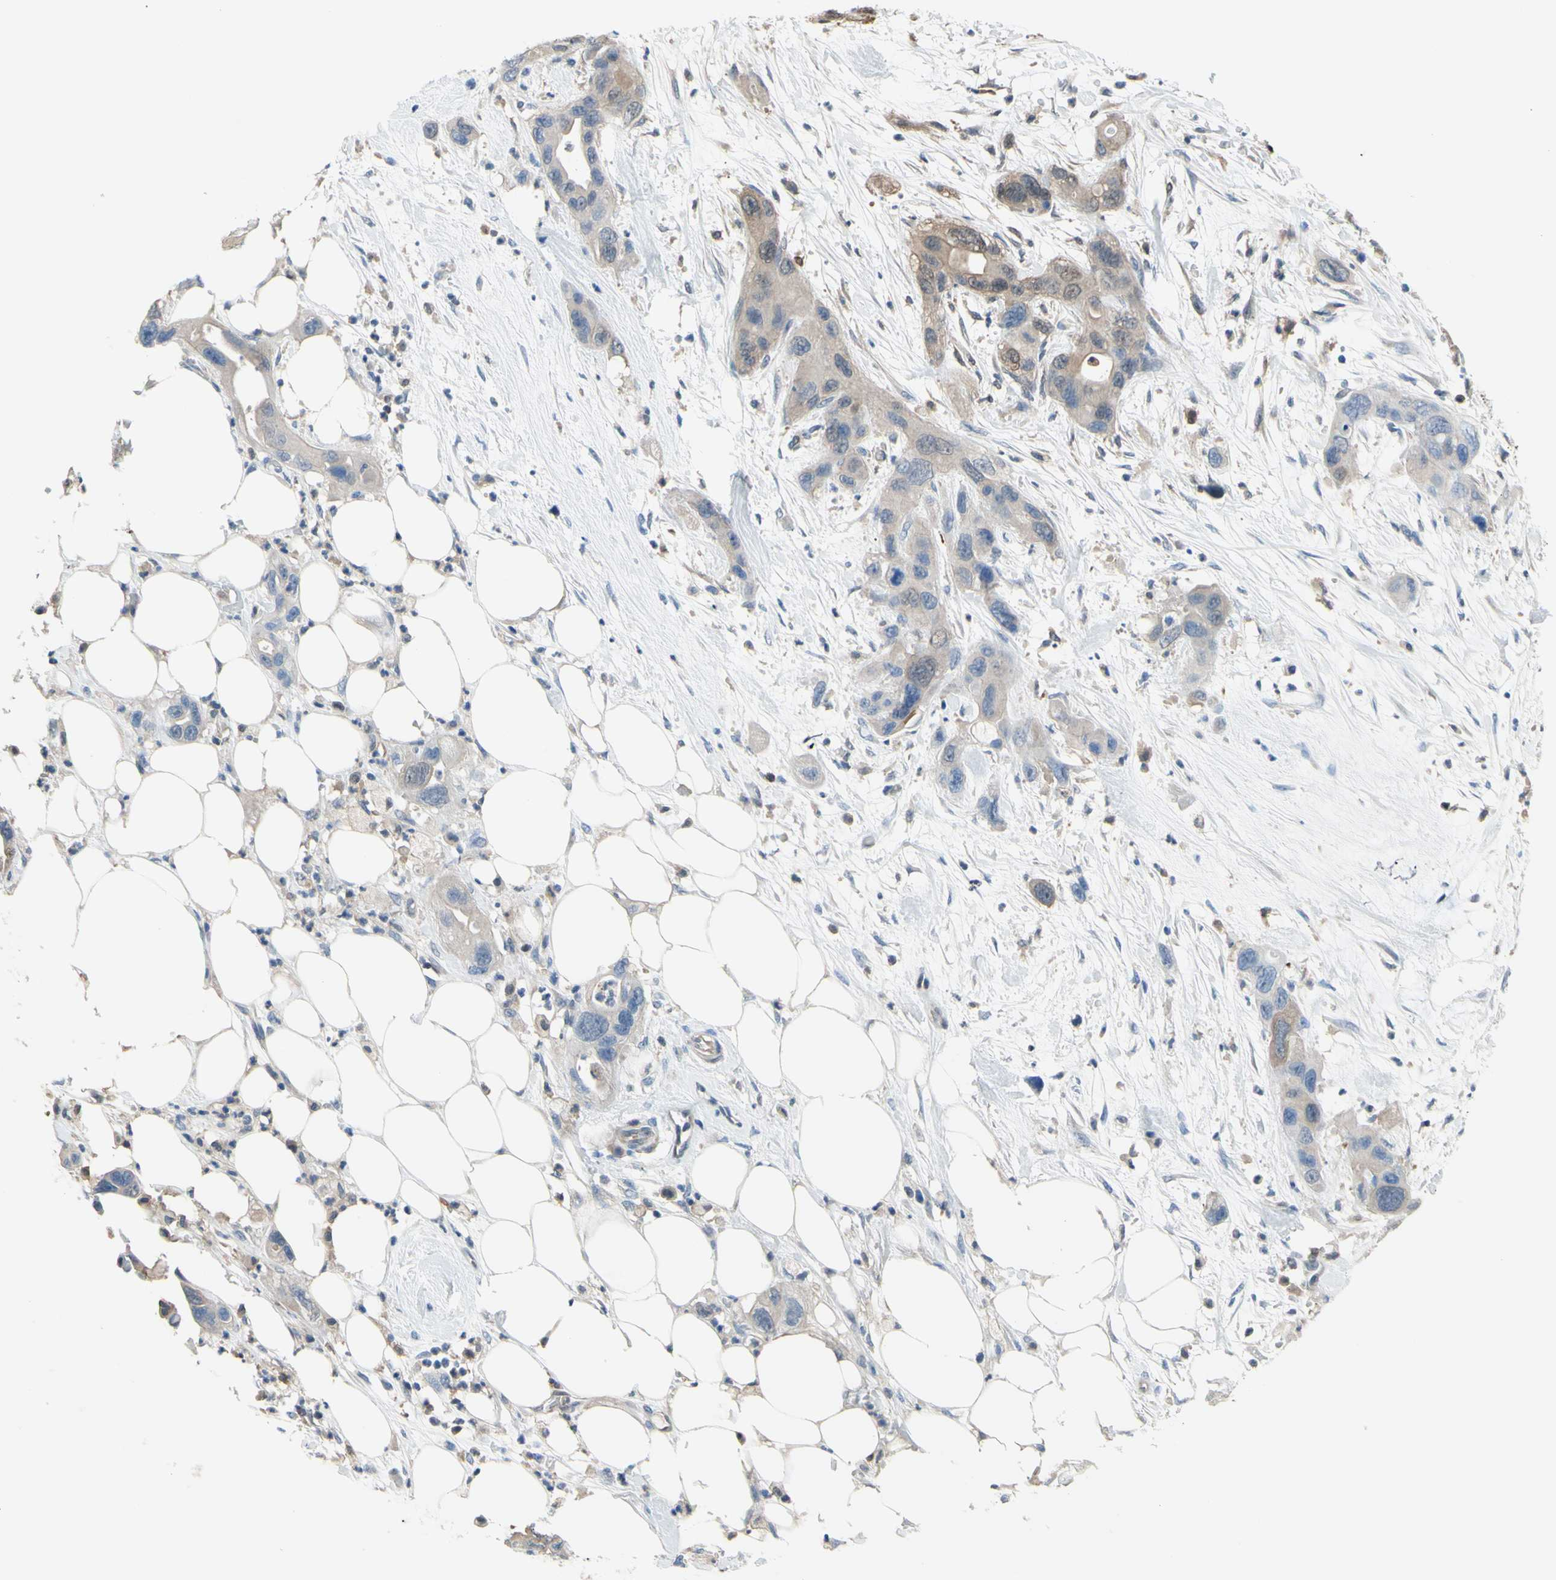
{"staining": {"intensity": "weak", "quantity": "<25%", "location": "cytoplasmic/membranous"}, "tissue": "pancreatic cancer", "cell_type": "Tumor cells", "image_type": "cancer", "snomed": [{"axis": "morphology", "description": "Adenocarcinoma, NOS"}, {"axis": "topography", "description": "Pancreas"}], "caption": "Immunohistochemistry of pancreatic adenocarcinoma shows no positivity in tumor cells. (DAB (3,3'-diaminobenzidine) immunohistochemistry (IHC), high magnification).", "gene": "UPK3B", "patient": {"sex": "female", "age": 71}}